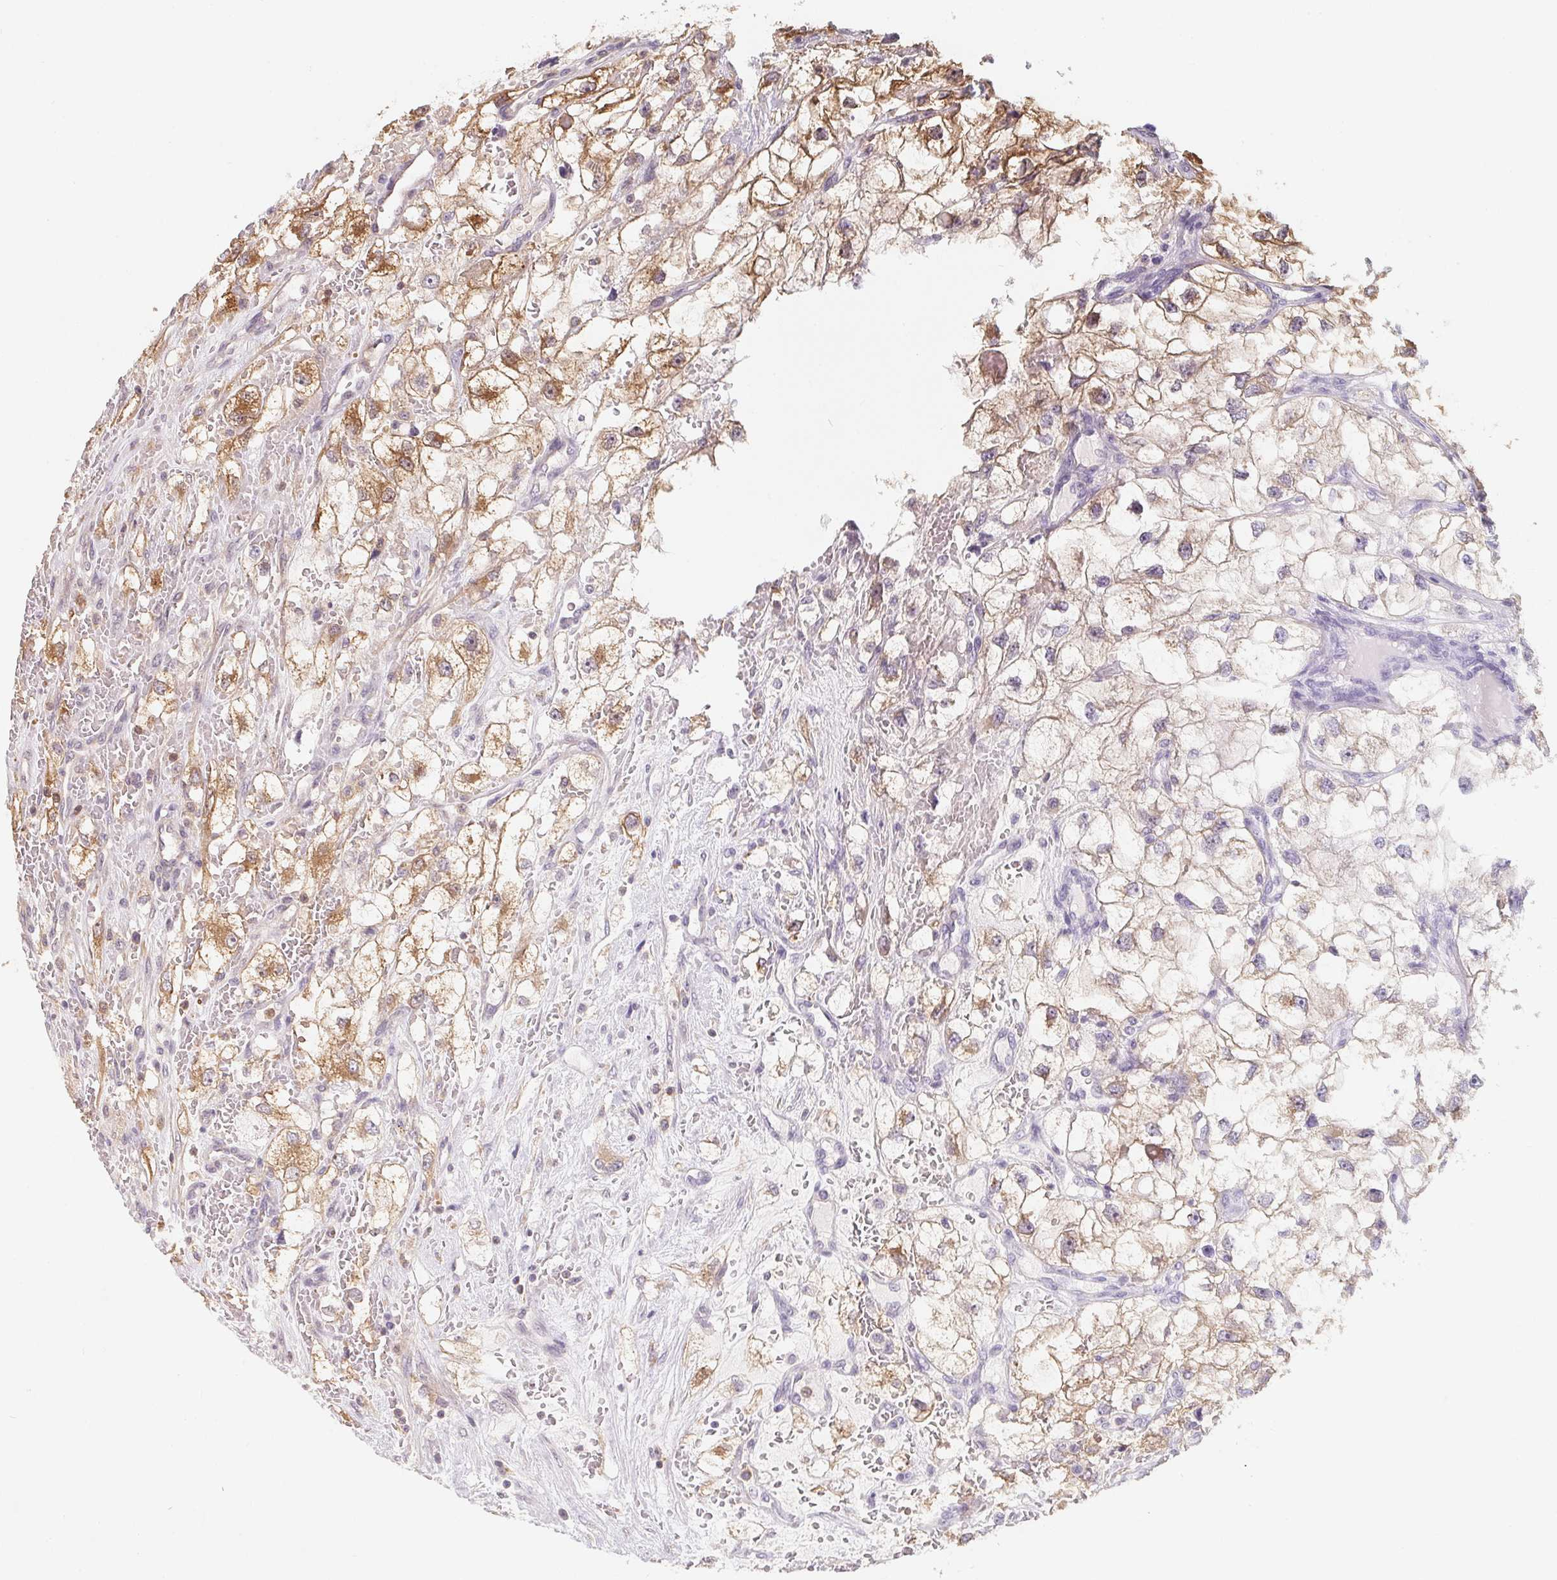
{"staining": {"intensity": "moderate", "quantity": "25%-75%", "location": "cytoplasmic/membranous"}, "tissue": "renal cancer", "cell_type": "Tumor cells", "image_type": "cancer", "snomed": [{"axis": "morphology", "description": "Adenocarcinoma, NOS"}, {"axis": "topography", "description": "Kidney"}], "caption": "Renal cancer tissue reveals moderate cytoplasmic/membranous expression in approximately 25%-75% of tumor cells", "gene": "ANKRD13A", "patient": {"sex": "male", "age": 59}}